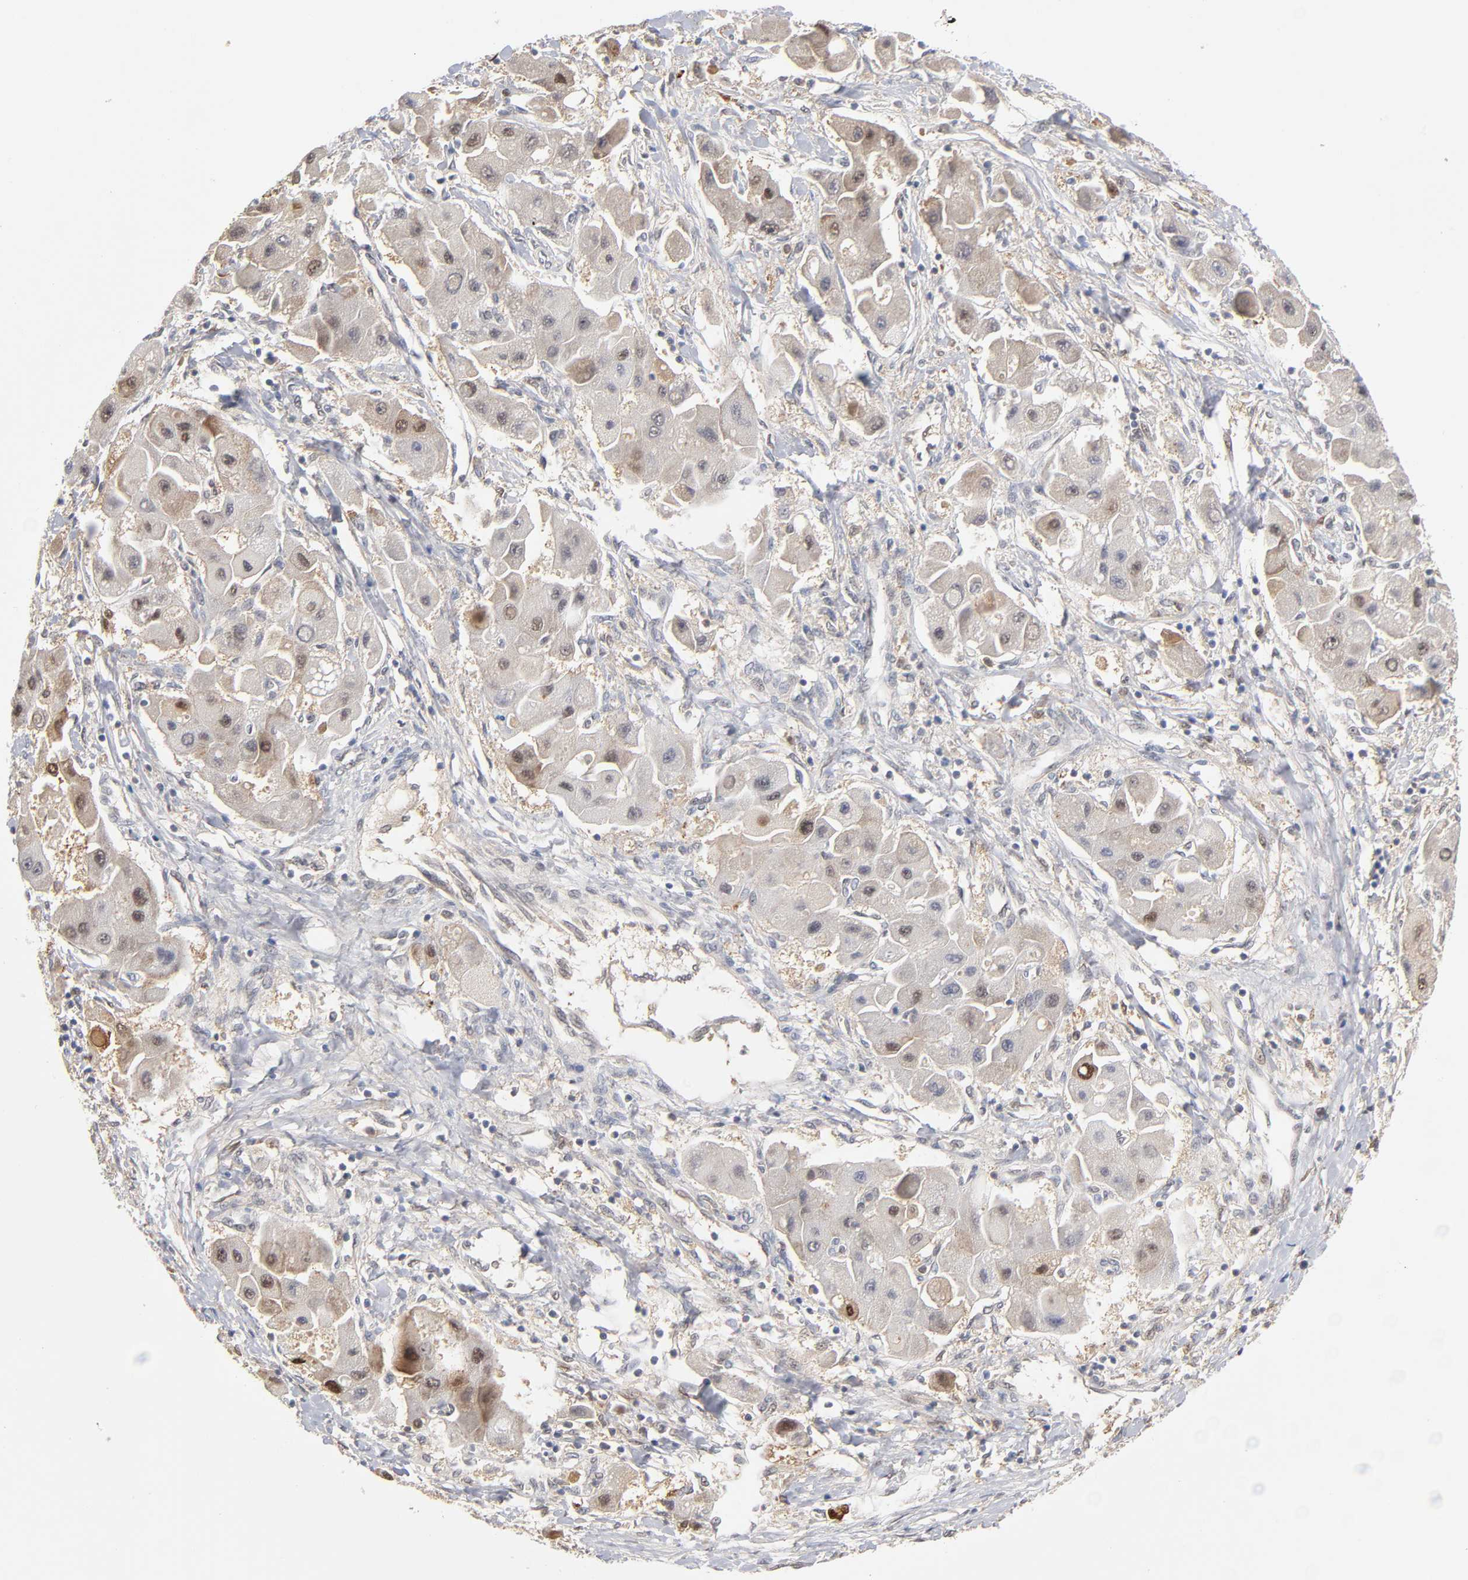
{"staining": {"intensity": "moderate", "quantity": "25%-75%", "location": "cytoplasmic/membranous"}, "tissue": "liver cancer", "cell_type": "Tumor cells", "image_type": "cancer", "snomed": [{"axis": "morphology", "description": "Carcinoma, Hepatocellular, NOS"}, {"axis": "topography", "description": "Liver"}], "caption": "The image exhibits immunohistochemical staining of liver cancer. There is moderate cytoplasmic/membranous expression is seen in about 25%-75% of tumor cells.", "gene": "DFFB", "patient": {"sex": "male", "age": 24}}